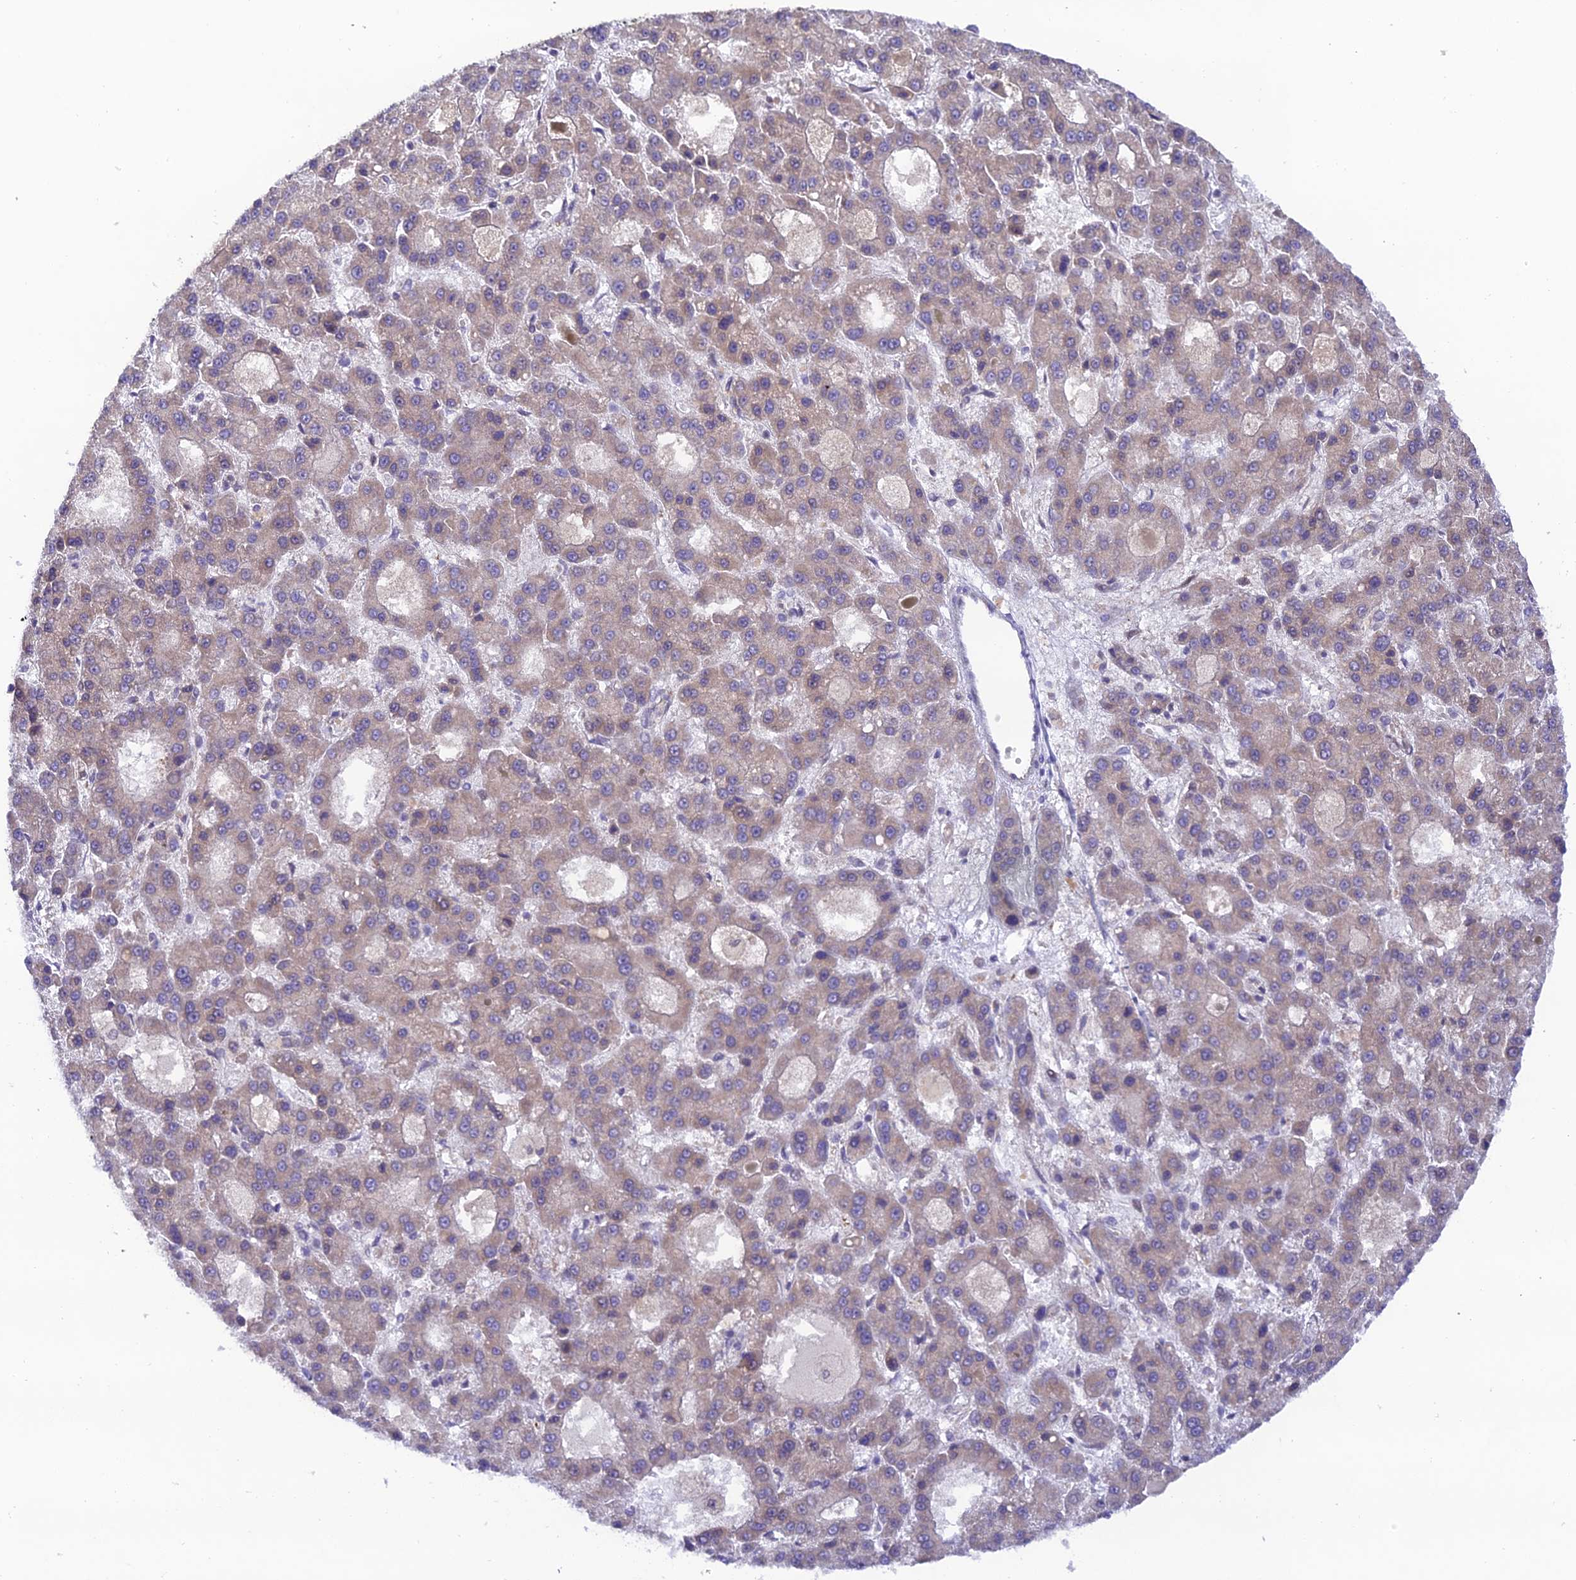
{"staining": {"intensity": "negative", "quantity": "none", "location": "none"}, "tissue": "liver cancer", "cell_type": "Tumor cells", "image_type": "cancer", "snomed": [{"axis": "morphology", "description": "Carcinoma, Hepatocellular, NOS"}, {"axis": "topography", "description": "Liver"}], "caption": "Liver cancer stained for a protein using IHC reveals no positivity tumor cells.", "gene": "TRIM40", "patient": {"sex": "male", "age": 70}}